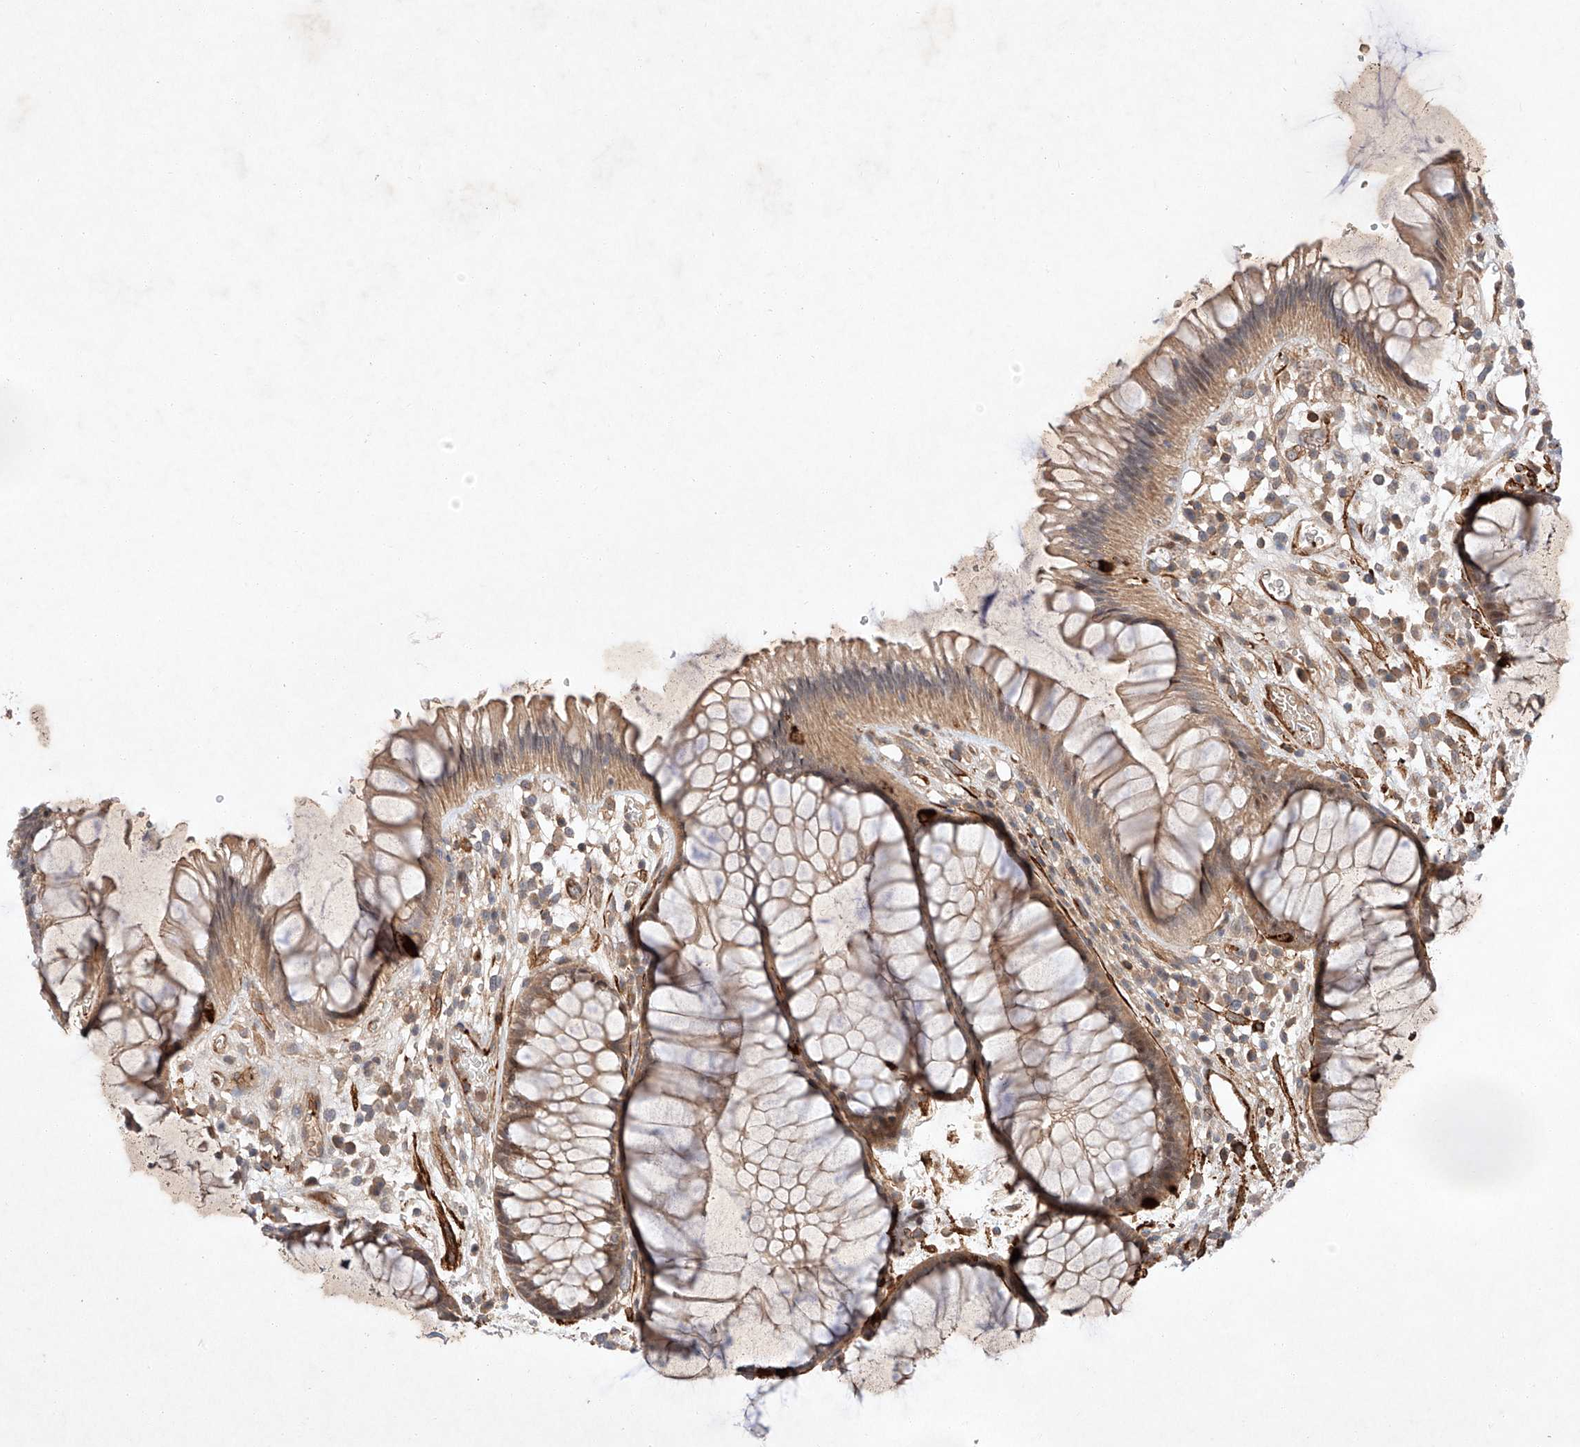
{"staining": {"intensity": "moderate", "quantity": ">75%", "location": "cytoplasmic/membranous"}, "tissue": "rectum", "cell_type": "Glandular cells", "image_type": "normal", "snomed": [{"axis": "morphology", "description": "Normal tissue, NOS"}, {"axis": "topography", "description": "Rectum"}], "caption": "A brown stain highlights moderate cytoplasmic/membranous positivity of a protein in glandular cells of unremarkable human rectum. The protein of interest is shown in brown color, while the nuclei are stained blue.", "gene": "ARHGAP33", "patient": {"sex": "male", "age": 51}}